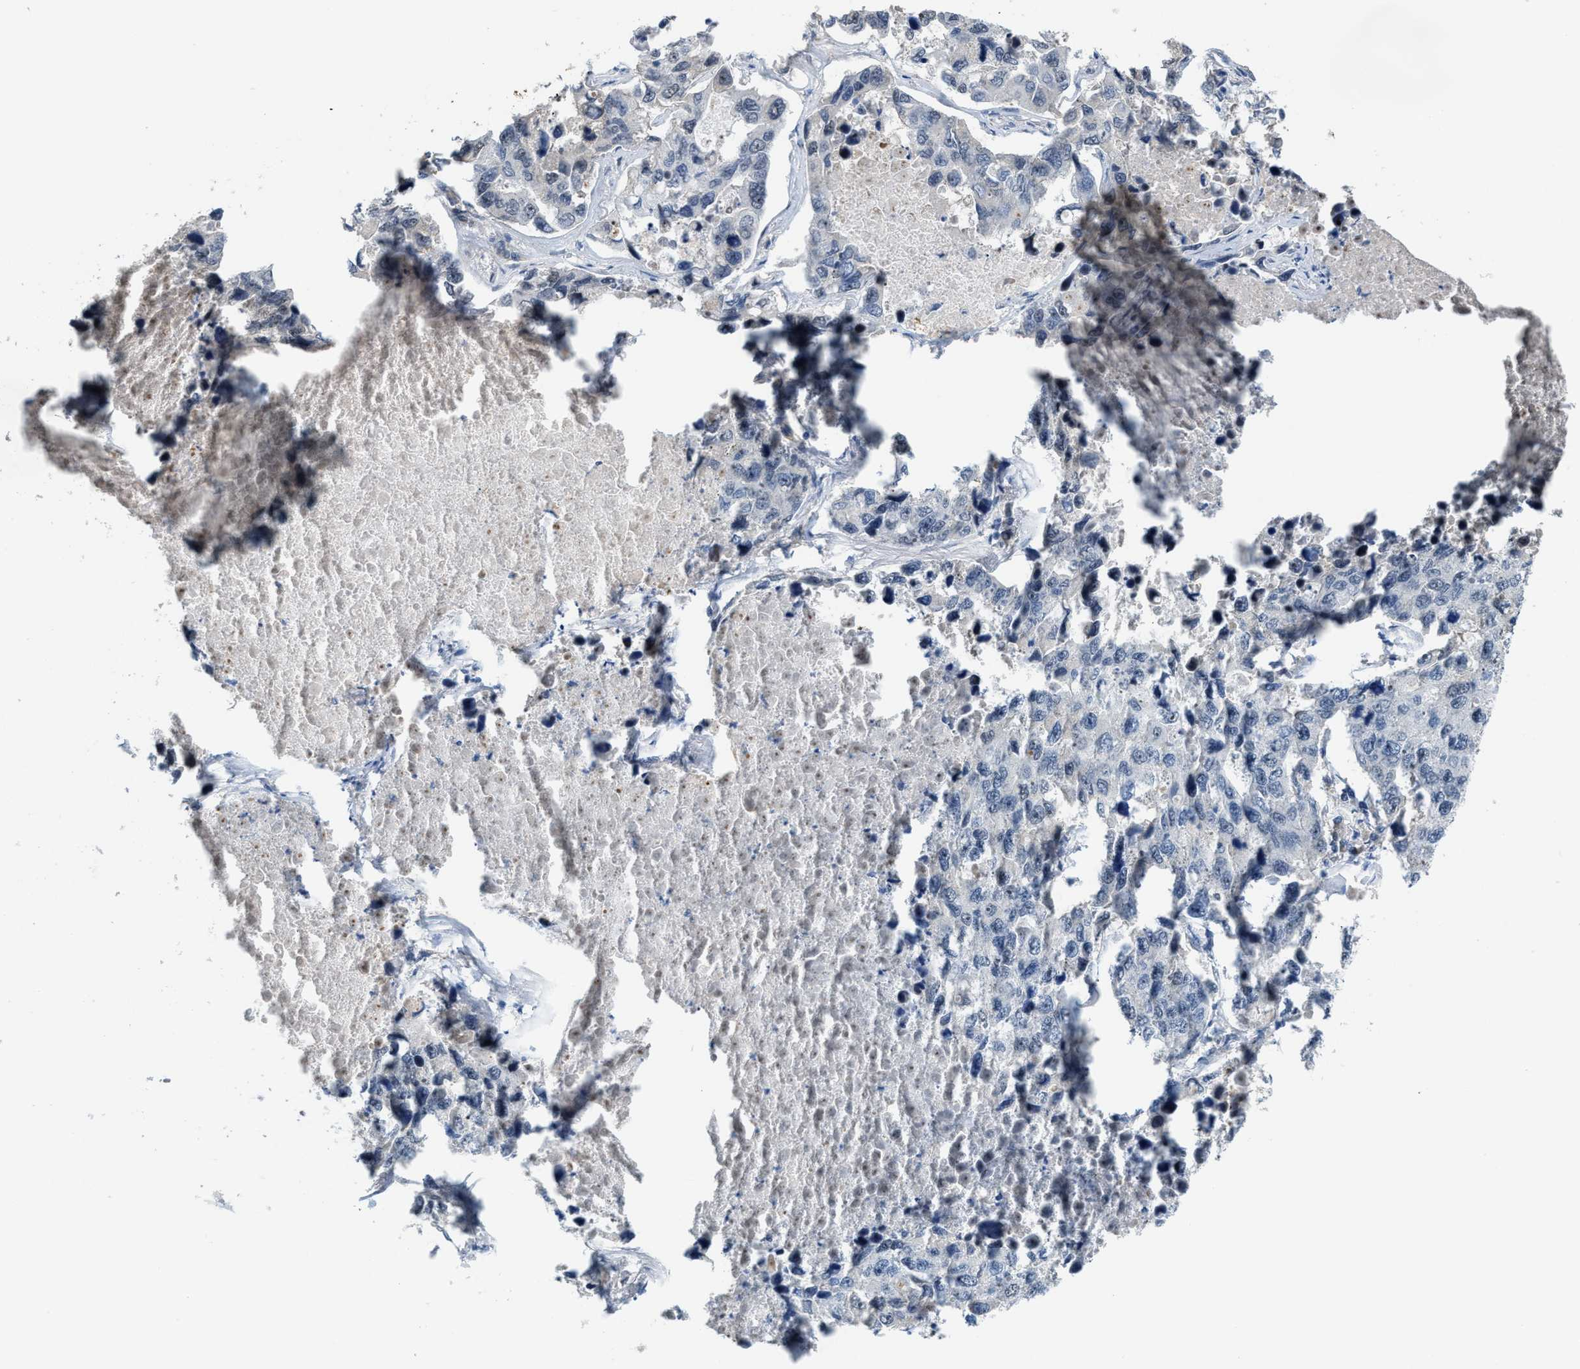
{"staining": {"intensity": "negative", "quantity": "none", "location": "none"}, "tissue": "lung cancer", "cell_type": "Tumor cells", "image_type": "cancer", "snomed": [{"axis": "morphology", "description": "Adenocarcinoma, NOS"}, {"axis": "topography", "description": "Lung"}], "caption": "A high-resolution micrograph shows immunohistochemistry (IHC) staining of lung cancer (adenocarcinoma), which shows no significant positivity in tumor cells. Brightfield microscopy of immunohistochemistry stained with DAB (3,3'-diaminobenzidine) (brown) and hematoxylin (blue), captured at high magnification.", "gene": "ZNF783", "patient": {"sex": "male", "age": 64}}